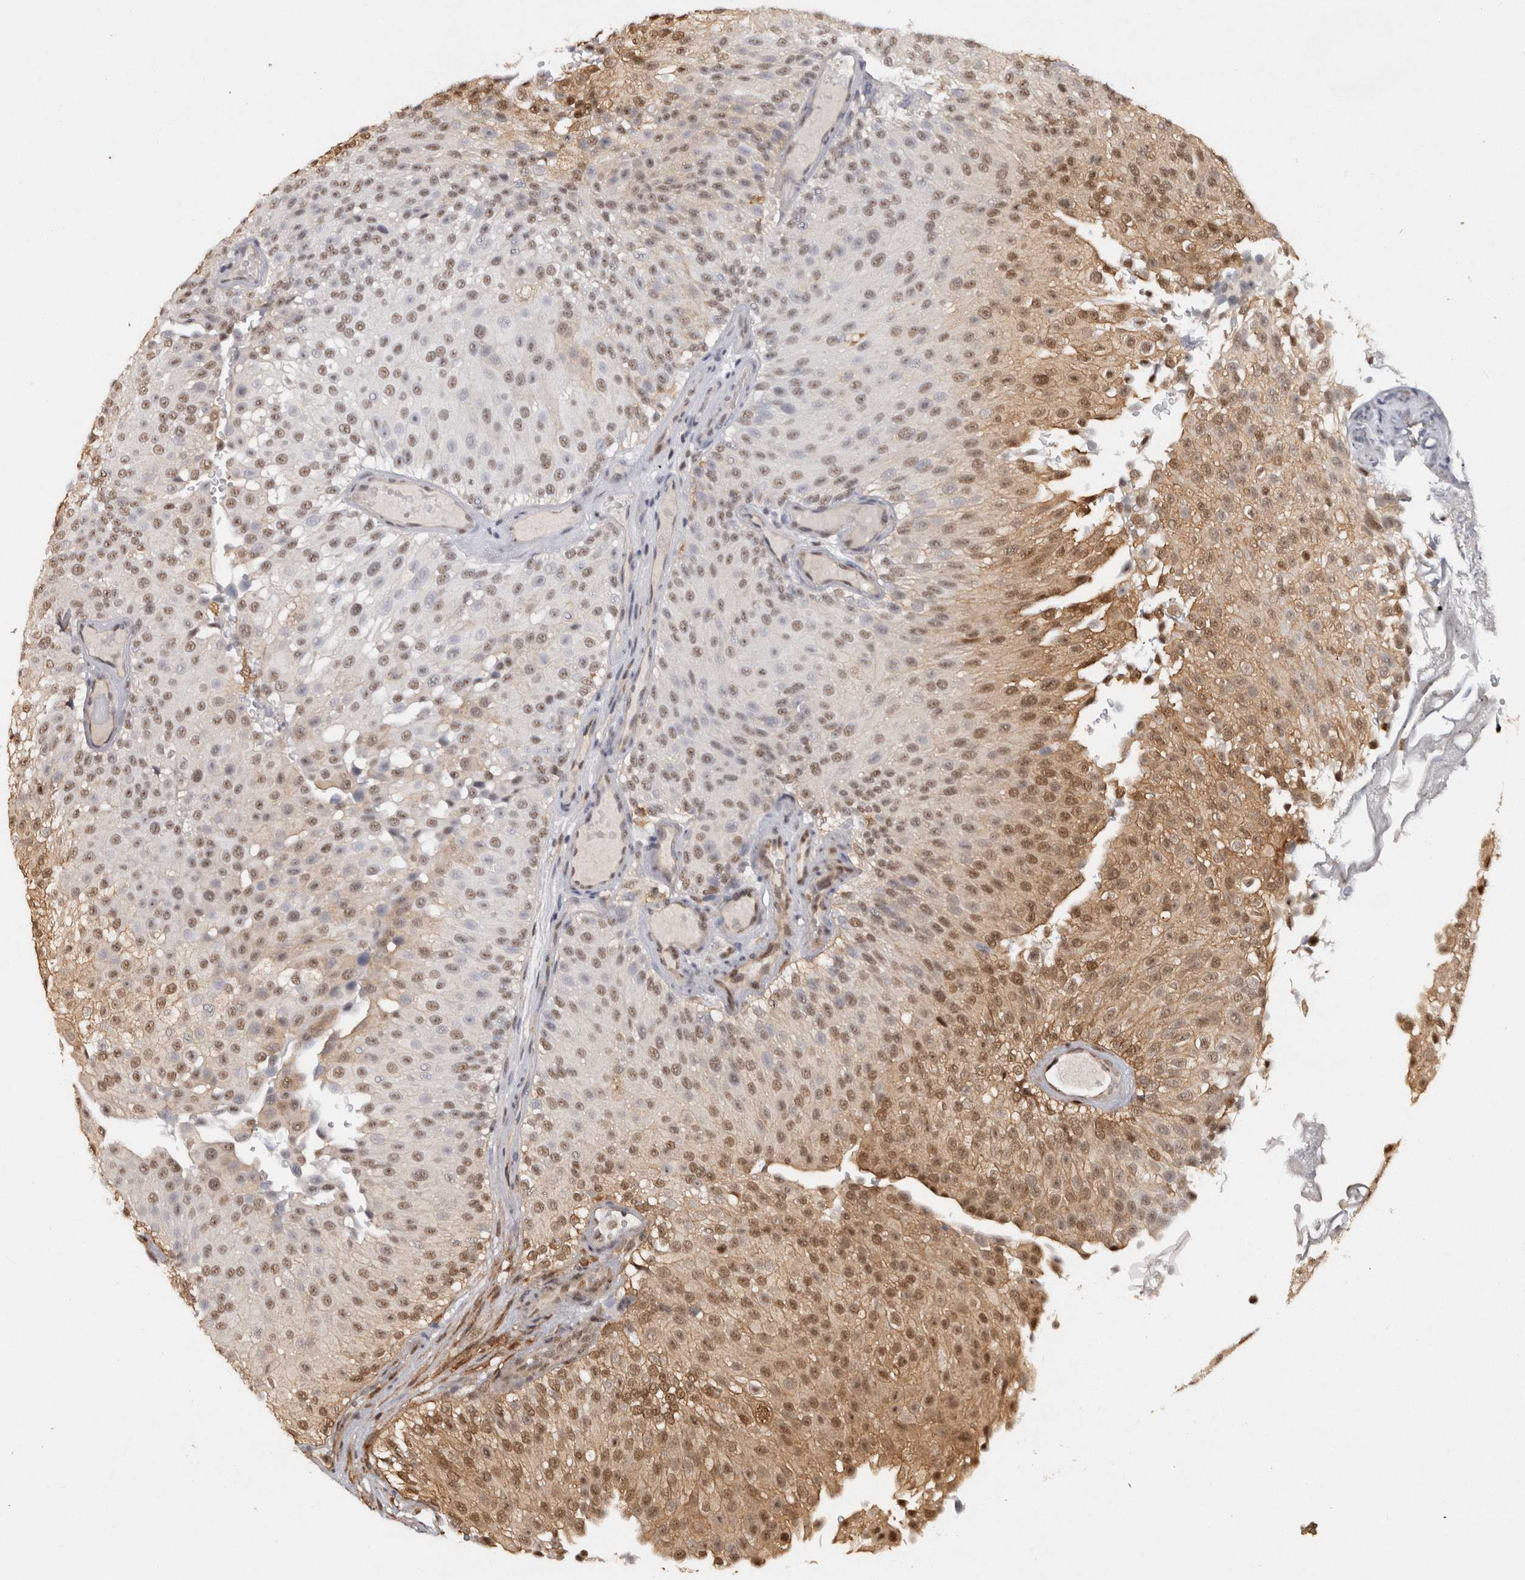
{"staining": {"intensity": "moderate", "quantity": ">75%", "location": "cytoplasmic/membranous,nuclear"}, "tissue": "urothelial cancer", "cell_type": "Tumor cells", "image_type": "cancer", "snomed": [{"axis": "morphology", "description": "Urothelial carcinoma, Low grade"}, {"axis": "topography", "description": "Urinary bladder"}], "caption": "A brown stain shows moderate cytoplasmic/membranous and nuclear expression of a protein in human urothelial cancer tumor cells. (Brightfield microscopy of DAB IHC at high magnification).", "gene": "RPS6KA2", "patient": {"sex": "male", "age": 78}}